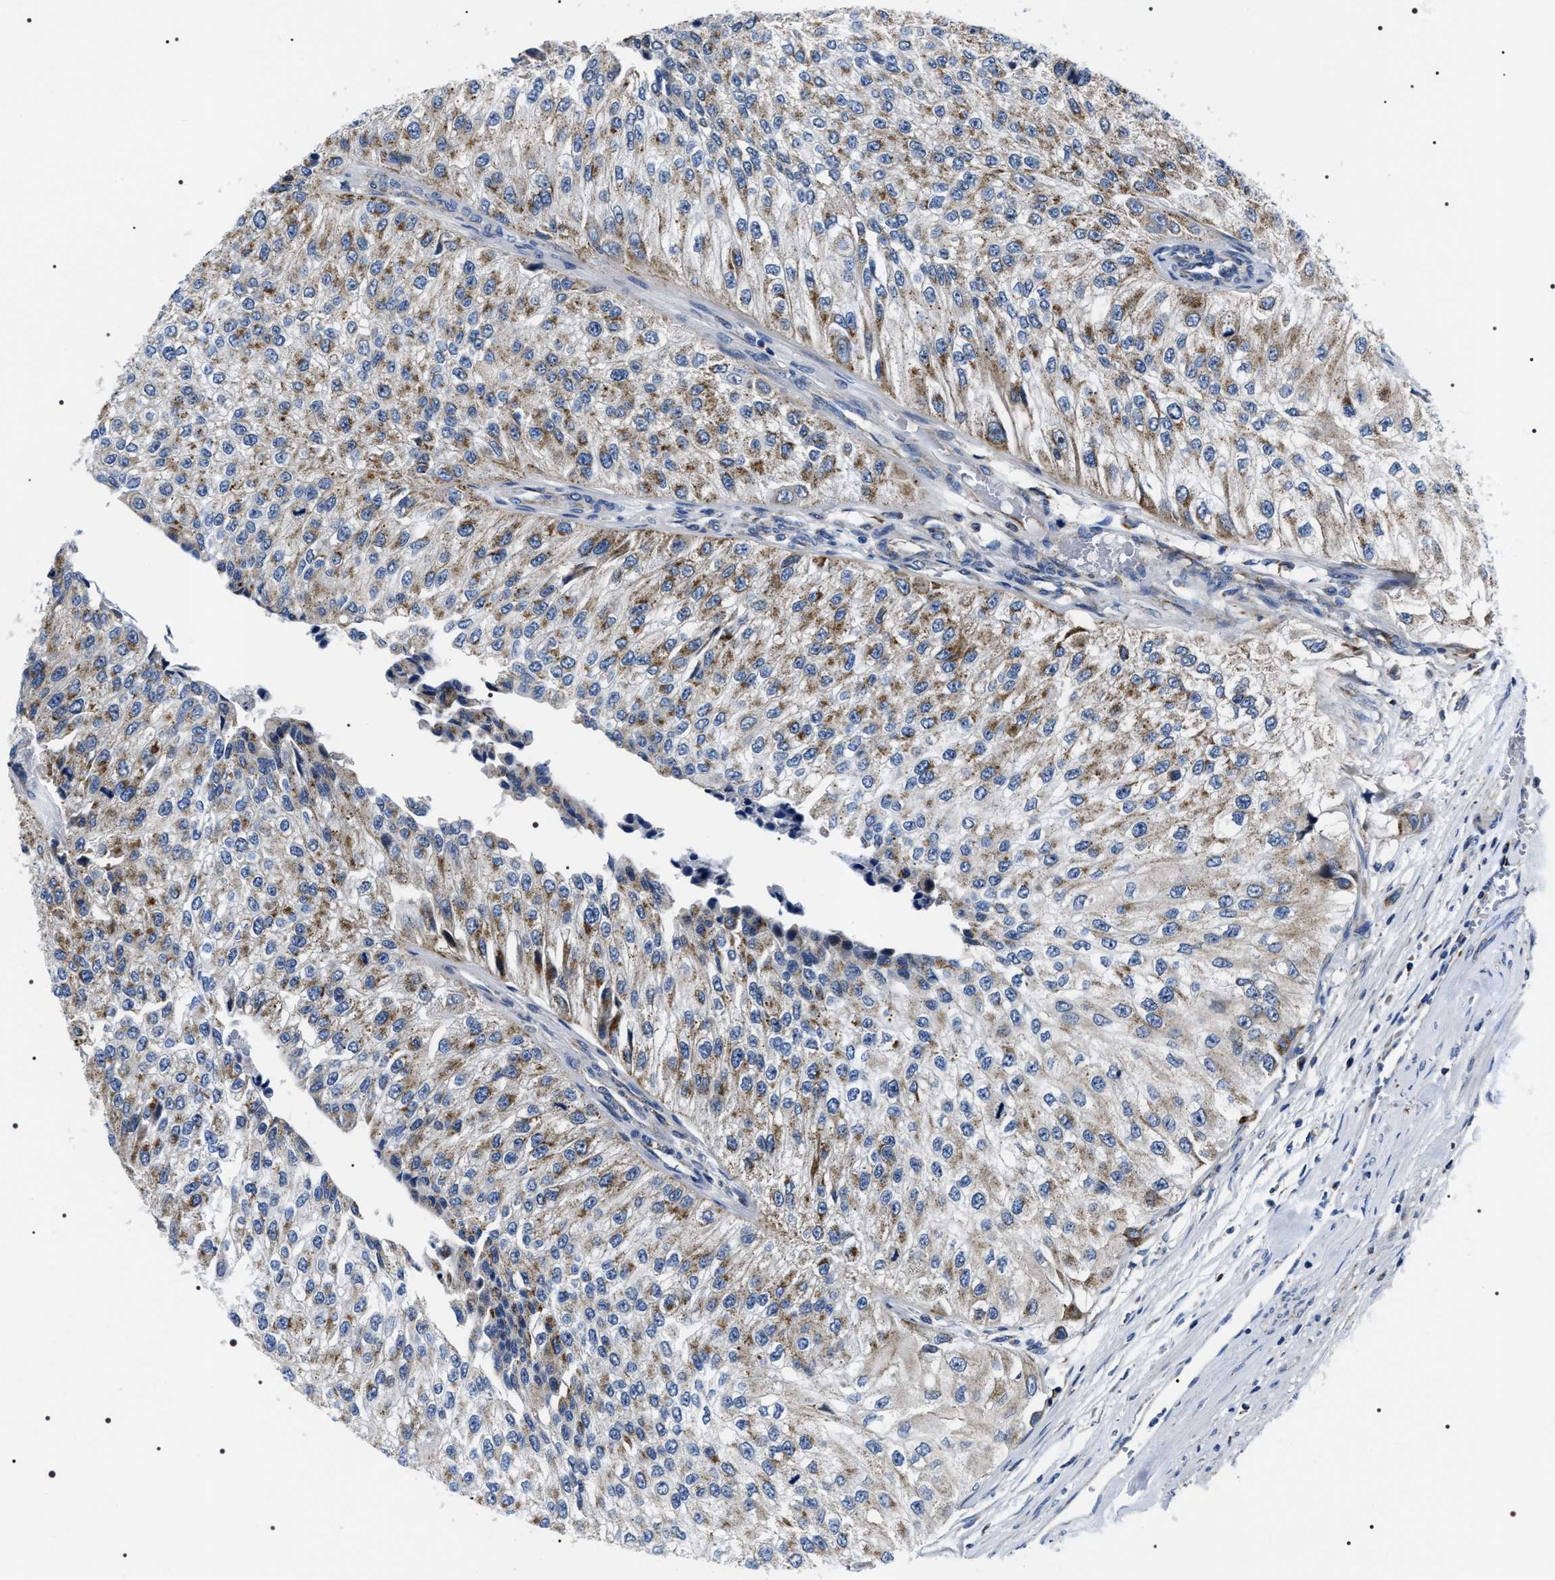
{"staining": {"intensity": "moderate", "quantity": ">75%", "location": "cytoplasmic/membranous"}, "tissue": "urothelial cancer", "cell_type": "Tumor cells", "image_type": "cancer", "snomed": [{"axis": "morphology", "description": "Urothelial carcinoma, High grade"}, {"axis": "topography", "description": "Kidney"}, {"axis": "topography", "description": "Urinary bladder"}], "caption": "Immunohistochemical staining of urothelial cancer demonstrates moderate cytoplasmic/membranous protein staining in about >75% of tumor cells. The staining was performed using DAB (3,3'-diaminobenzidine), with brown indicating positive protein expression. Nuclei are stained blue with hematoxylin.", "gene": "NTMT1", "patient": {"sex": "male", "age": 77}}